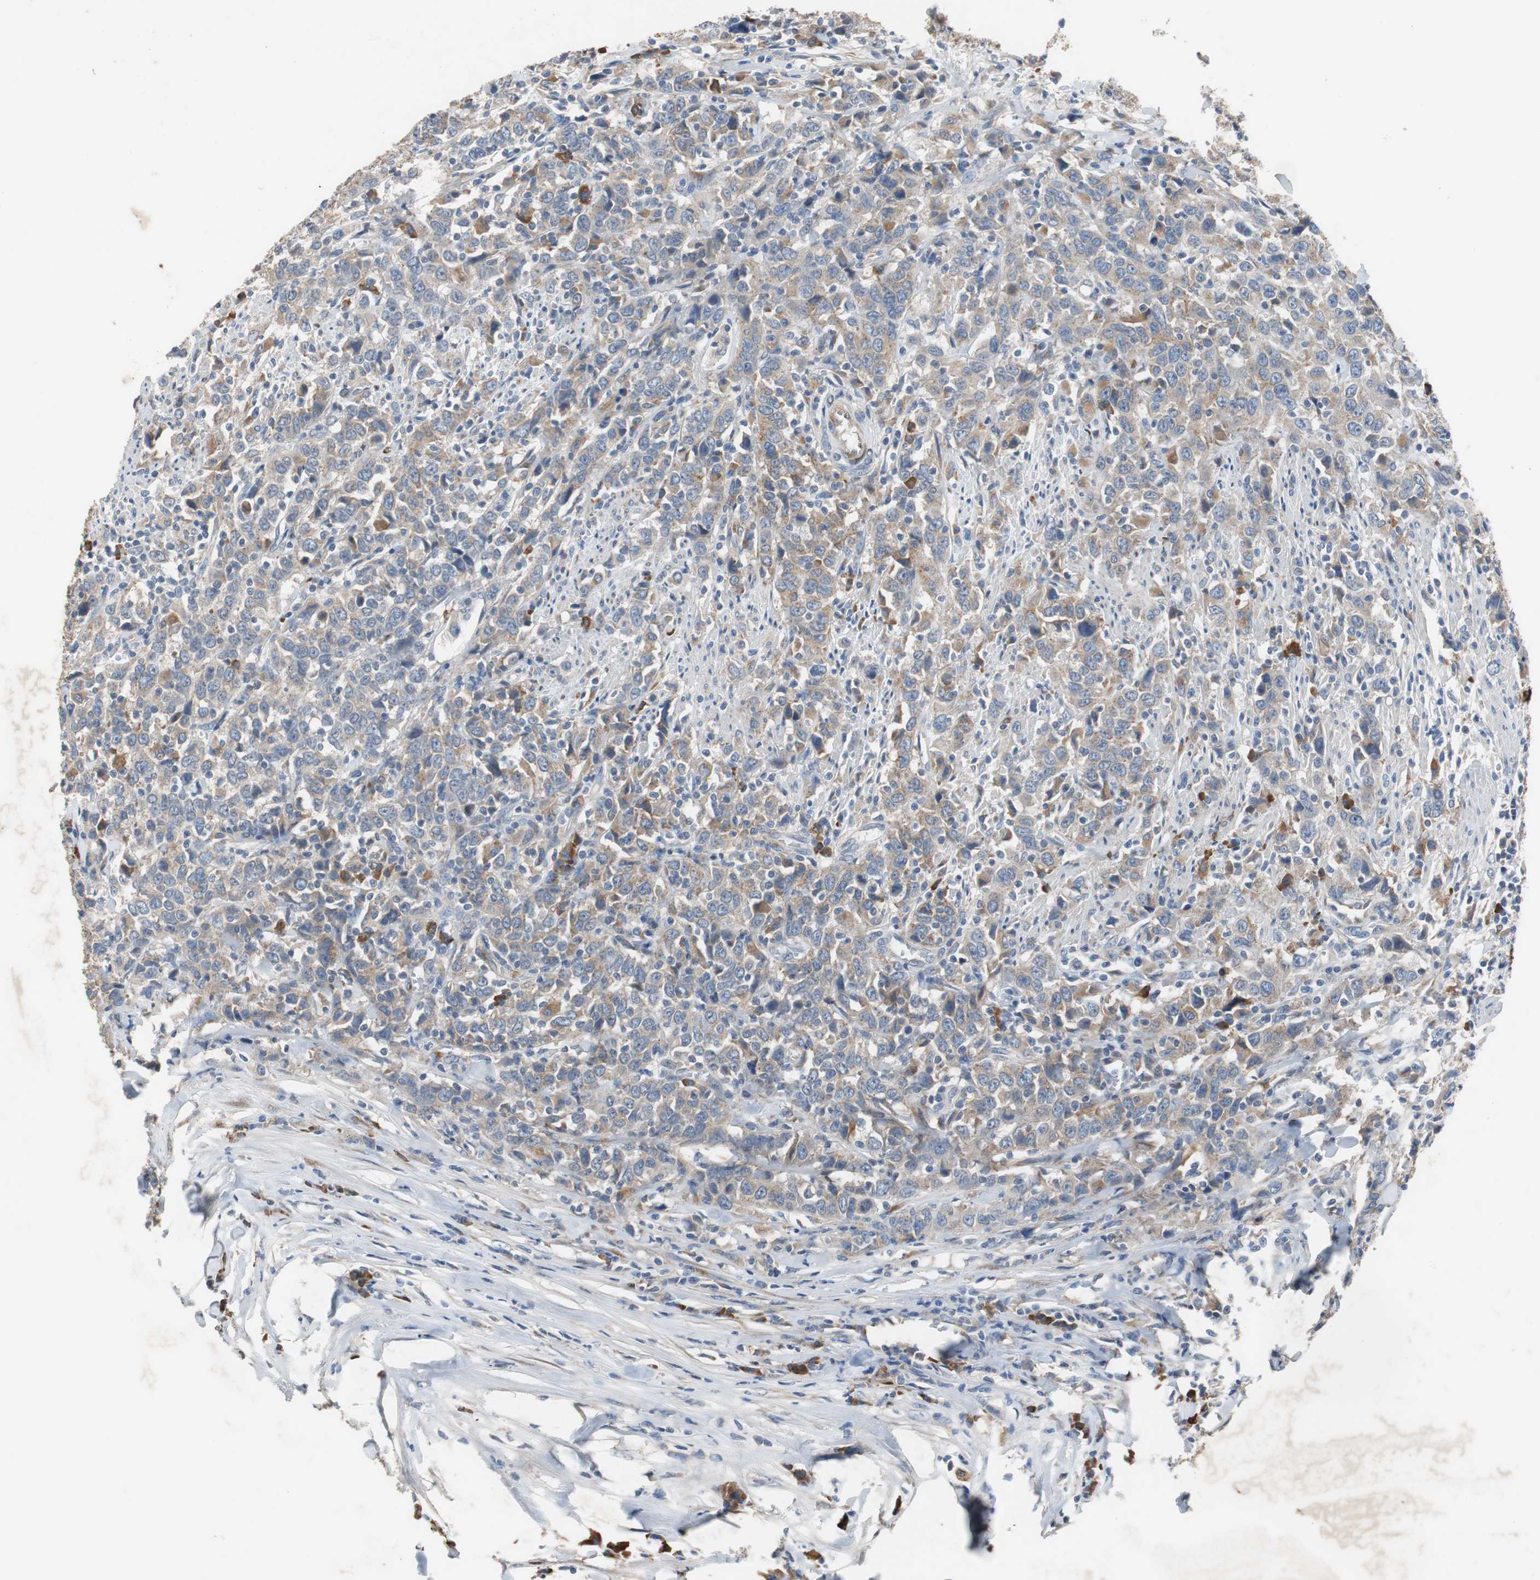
{"staining": {"intensity": "weak", "quantity": "25%-75%", "location": "cytoplasmic/membranous"}, "tissue": "urothelial cancer", "cell_type": "Tumor cells", "image_type": "cancer", "snomed": [{"axis": "morphology", "description": "Urothelial carcinoma, High grade"}, {"axis": "topography", "description": "Urinary bladder"}], "caption": "Urothelial carcinoma (high-grade) stained with immunohistochemistry shows weak cytoplasmic/membranous positivity in approximately 25%-75% of tumor cells.", "gene": "SORT1", "patient": {"sex": "male", "age": 61}}